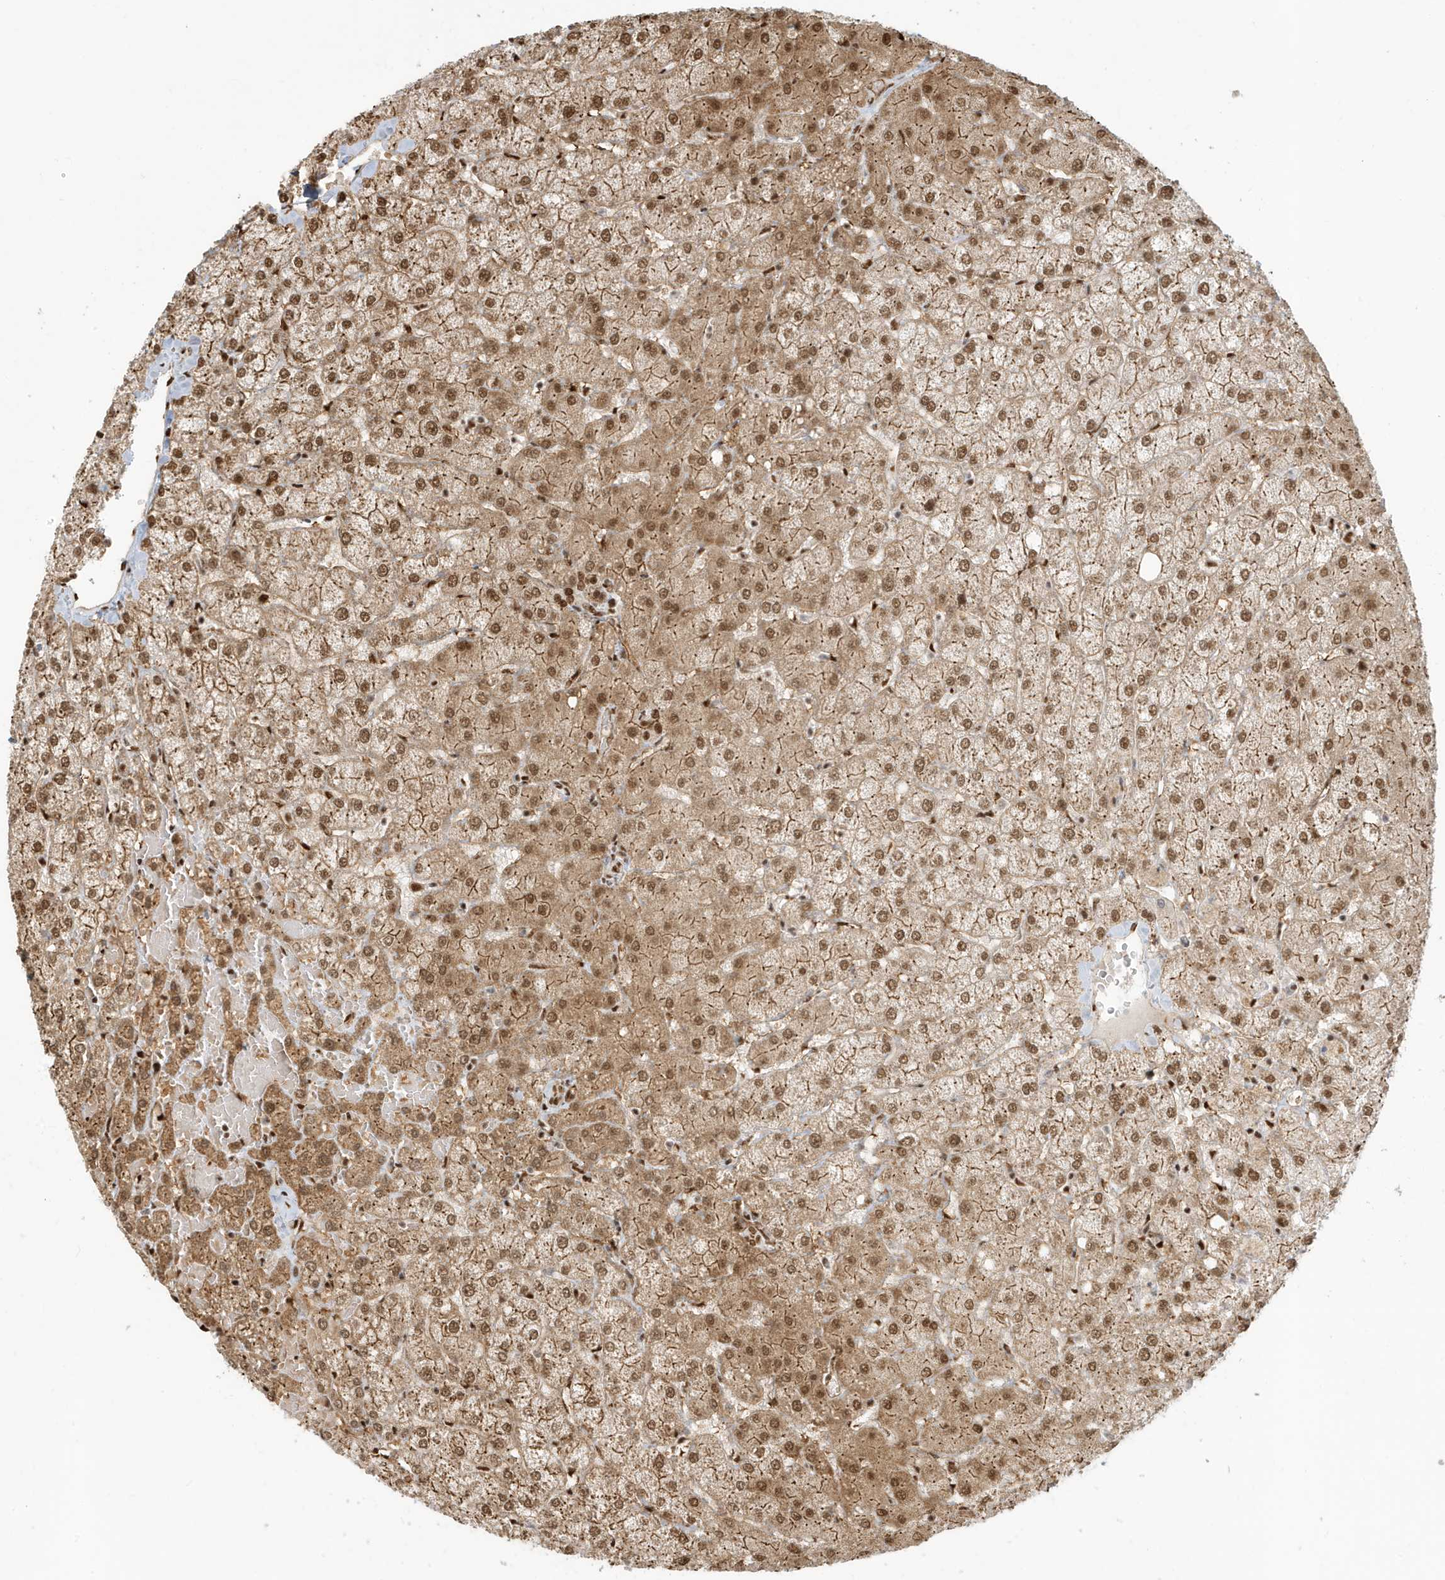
{"staining": {"intensity": "moderate", "quantity": ">75%", "location": "nuclear"}, "tissue": "liver", "cell_type": "Cholangiocytes", "image_type": "normal", "snomed": [{"axis": "morphology", "description": "Normal tissue, NOS"}, {"axis": "topography", "description": "Liver"}], "caption": "Protein analysis of benign liver exhibits moderate nuclear positivity in approximately >75% of cholangiocytes.", "gene": "CKS1B", "patient": {"sex": "female", "age": 54}}